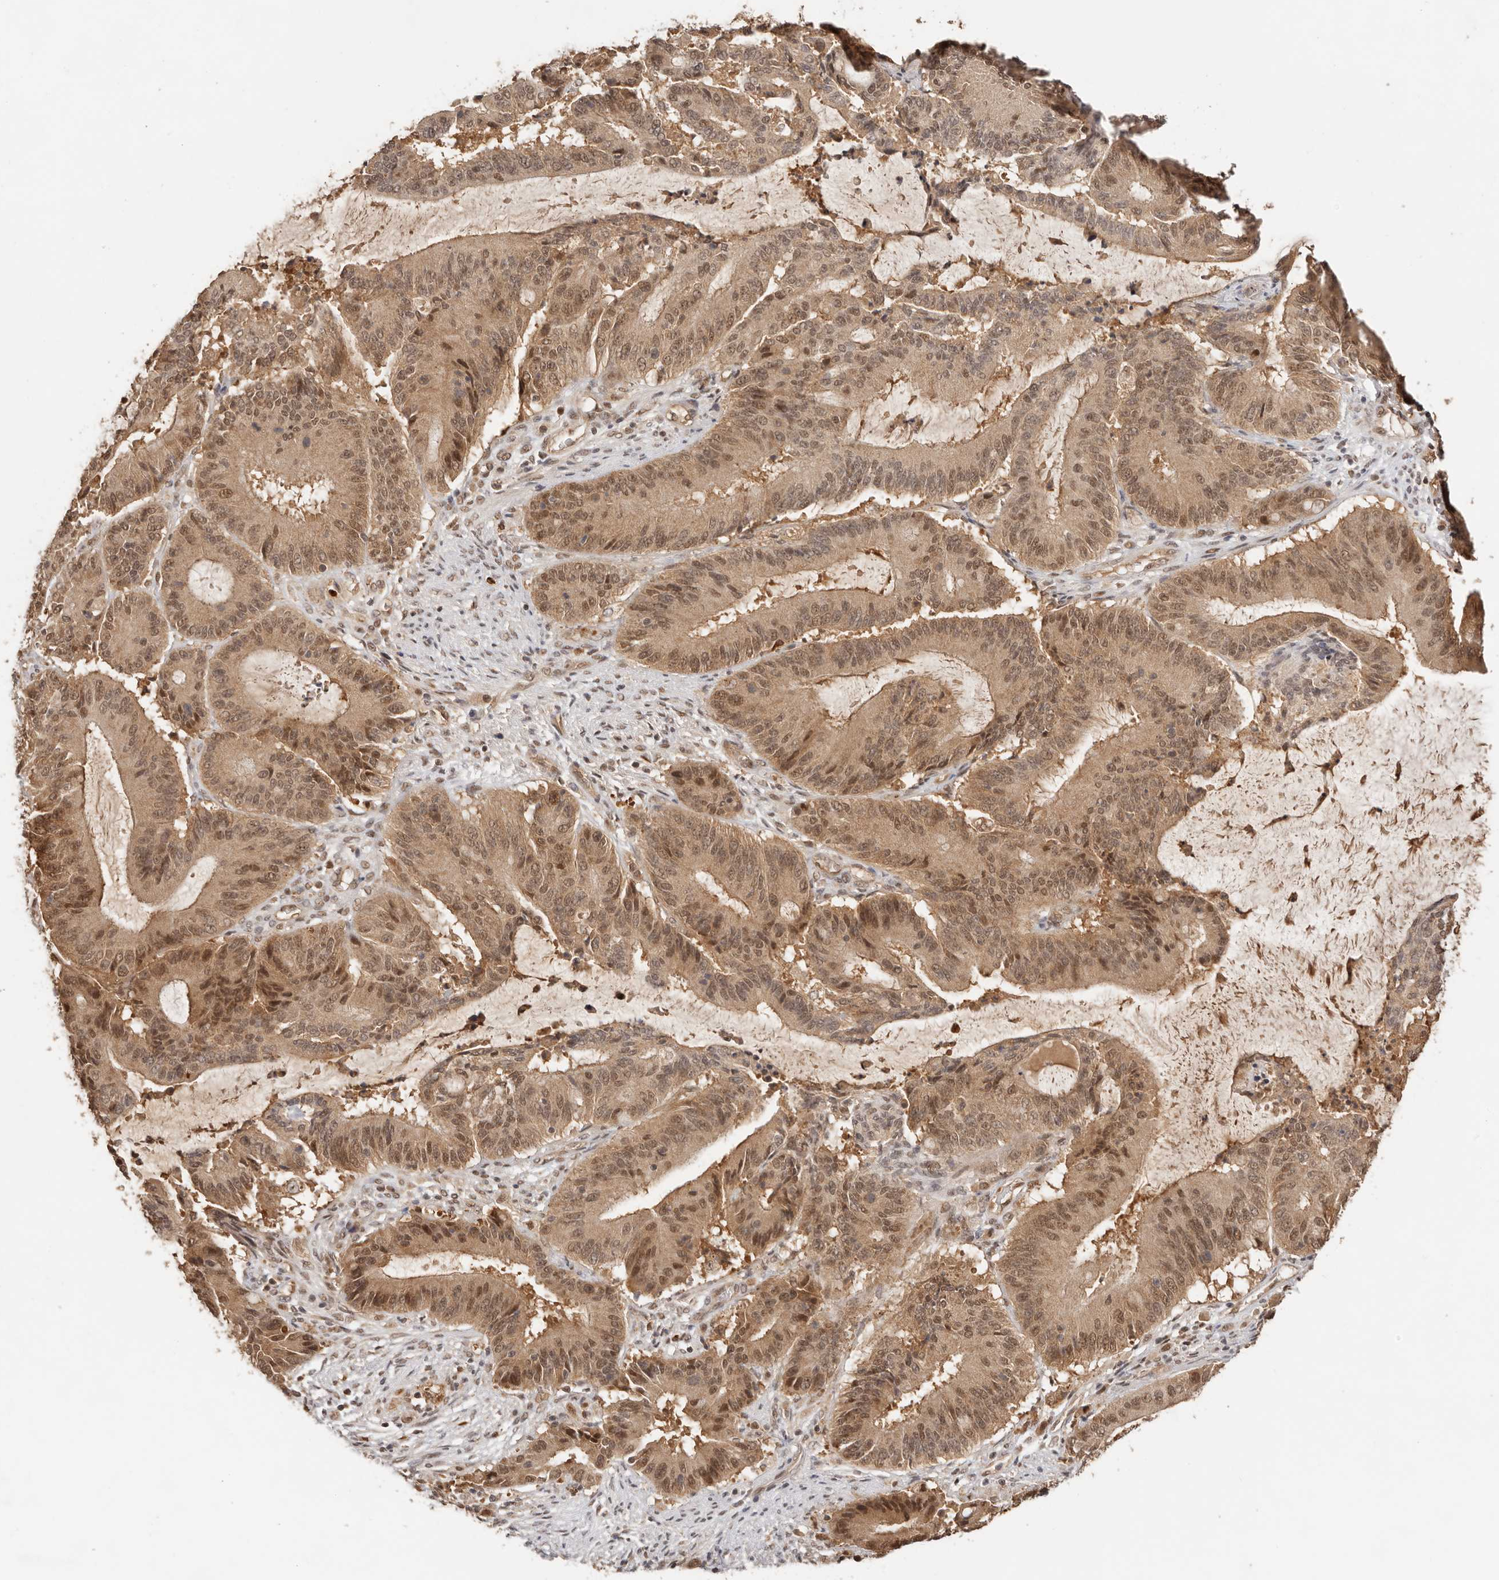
{"staining": {"intensity": "moderate", "quantity": ">75%", "location": "cytoplasmic/membranous,nuclear"}, "tissue": "liver cancer", "cell_type": "Tumor cells", "image_type": "cancer", "snomed": [{"axis": "morphology", "description": "Normal tissue, NOS"}, {"axis": "morphology", "description": "Cholangiocarcinoma"}, {"axis": "topography", "description": "Liver"}, {"axis": "topography", "description": "Peripheral nerve tissue"}], "caption": "High-power microscopy captured an IHC image of liver cholangiocarcinoma, revealing moderate cytoplasmic/membranous and nuclear positivity in about >75% of tumor cells.", "gene": "PSMA5", "patient": {"sex": "female", "age": 73}}